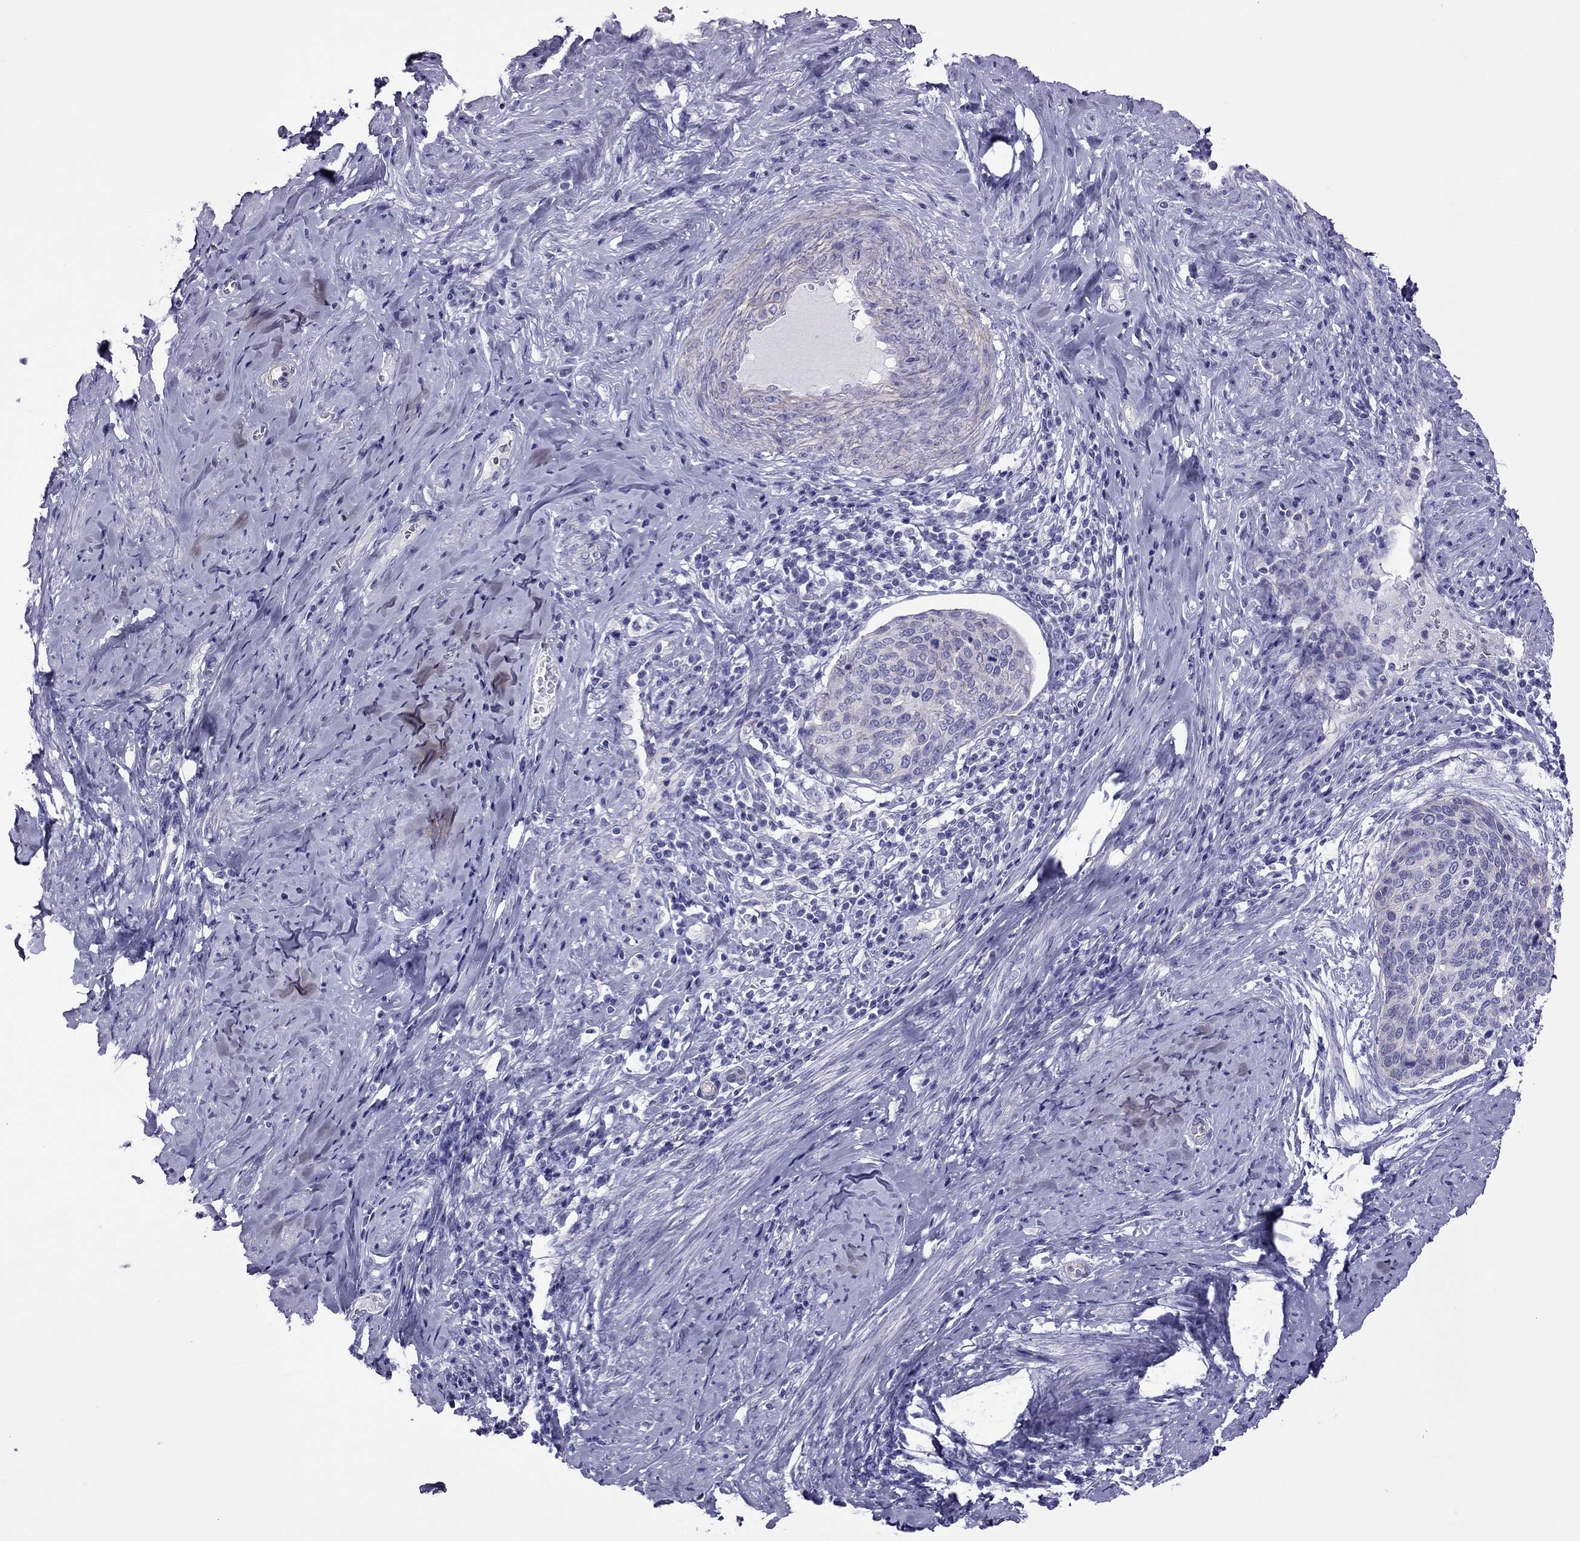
{"staining": {"intensity": "negative", "quantity": "none", "location": "none"}, "tissue": "cervical cancer", "cell_type": "Tumor cells", "image_type": "cancer", "snomed": [{"axis": "morphology", "description": "Squamous cell carcinoma, NOS"}, {"axis": "topography", "description": "Cervix"}], "caption": "This is a micrograph of IHC staining of cervical cancer (squamous cell carcinoma), which shows no expression in tumor cells.", "gene": "MYL11", "patient": {"sex": "female", "age": 69}}